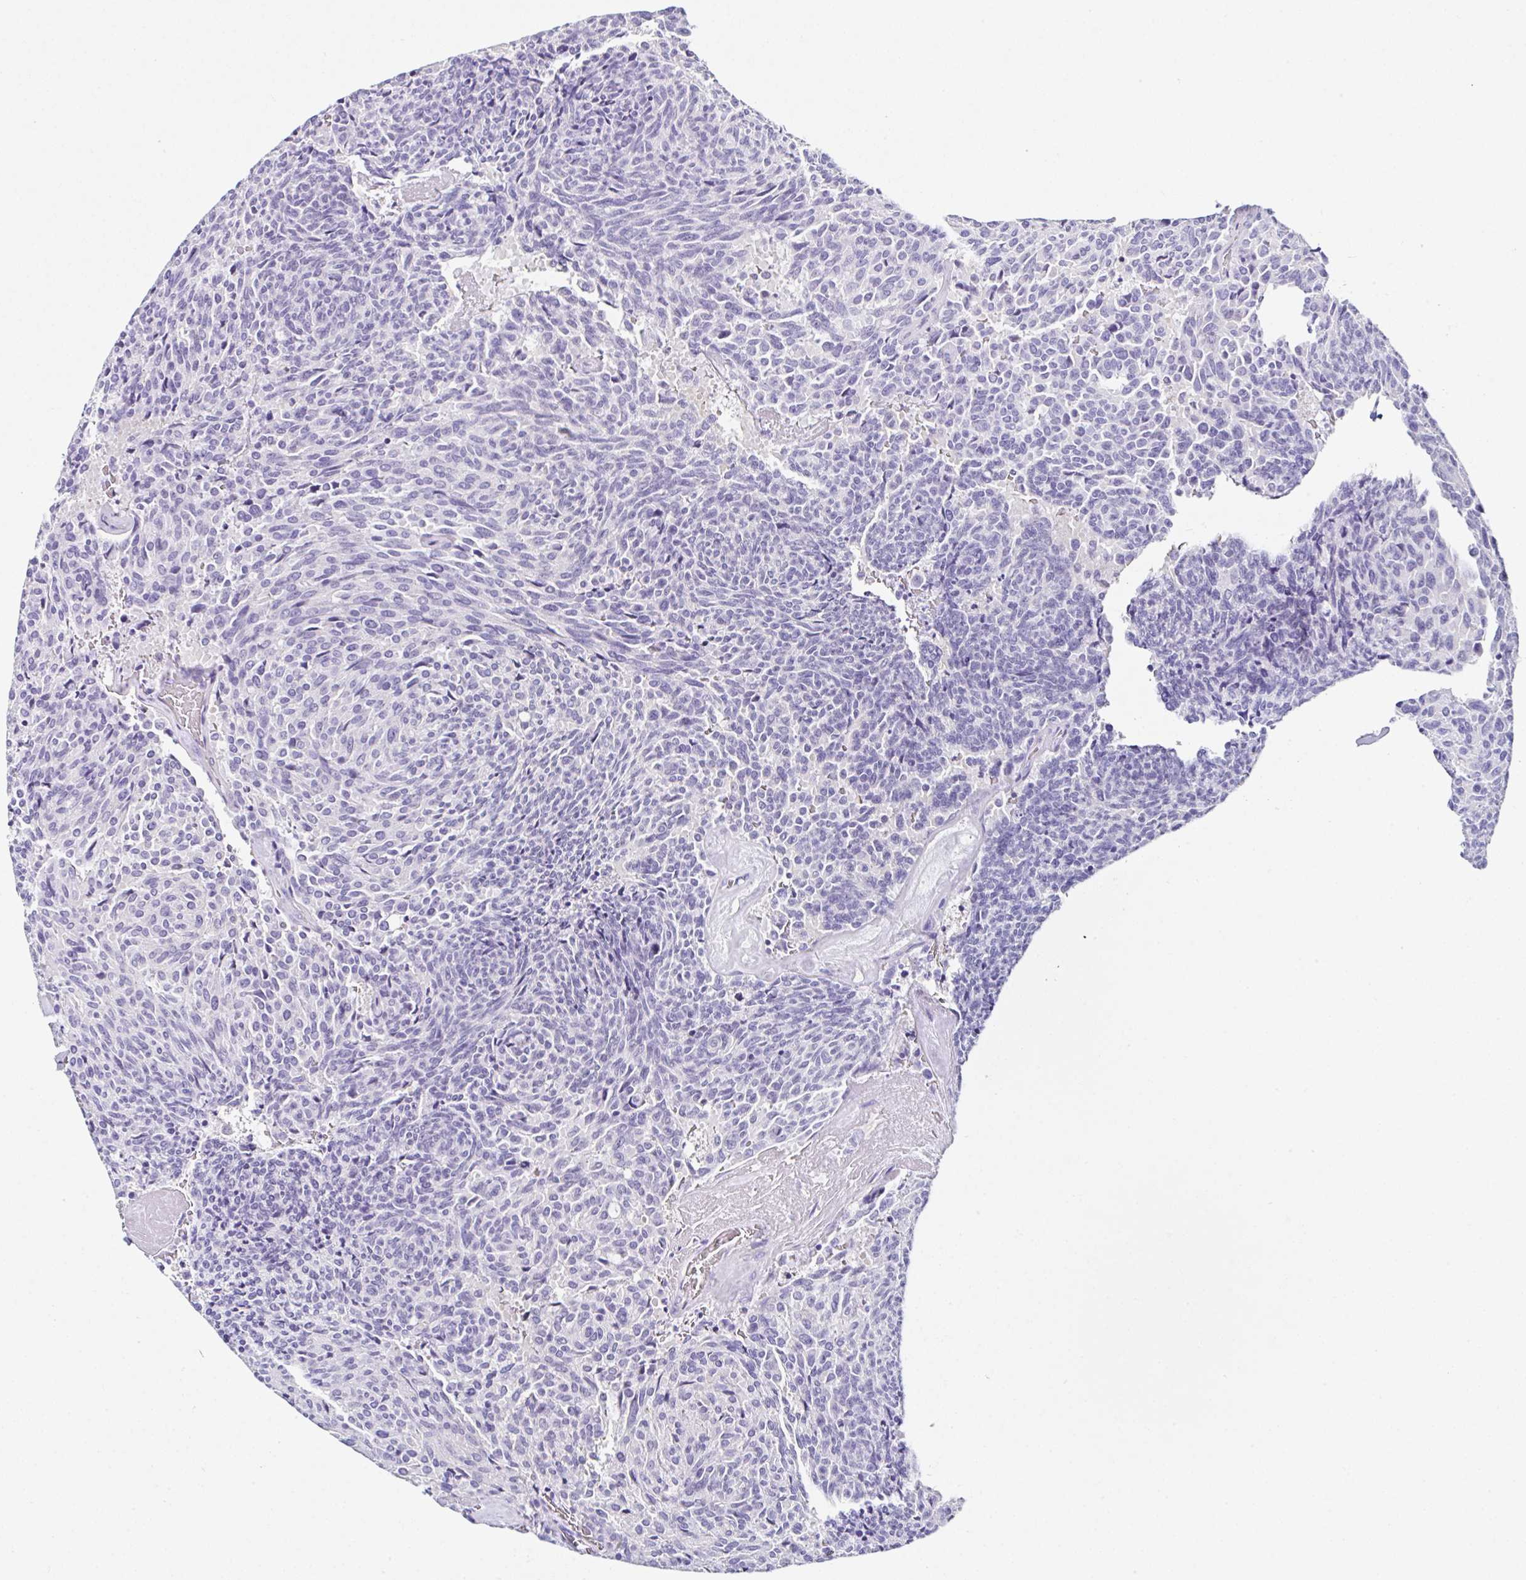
{"staining": {"intensity": "negative", "quantity": "none", "location": "none"}, "tissue": "carcinoid", "cell_type": "Tumor cells", "image_type": "cancer", "snomed": [{"axis": "morphology", "description": "Carcinoid, malignant, NOS"}, {"axis": "topography", "description": "Pancreas"}], "caption": "Tumor cells show no significant expression in malignant carcinoid.", "gene": "PPFIA4", "patient": {"sex": "female", "age": 54}}